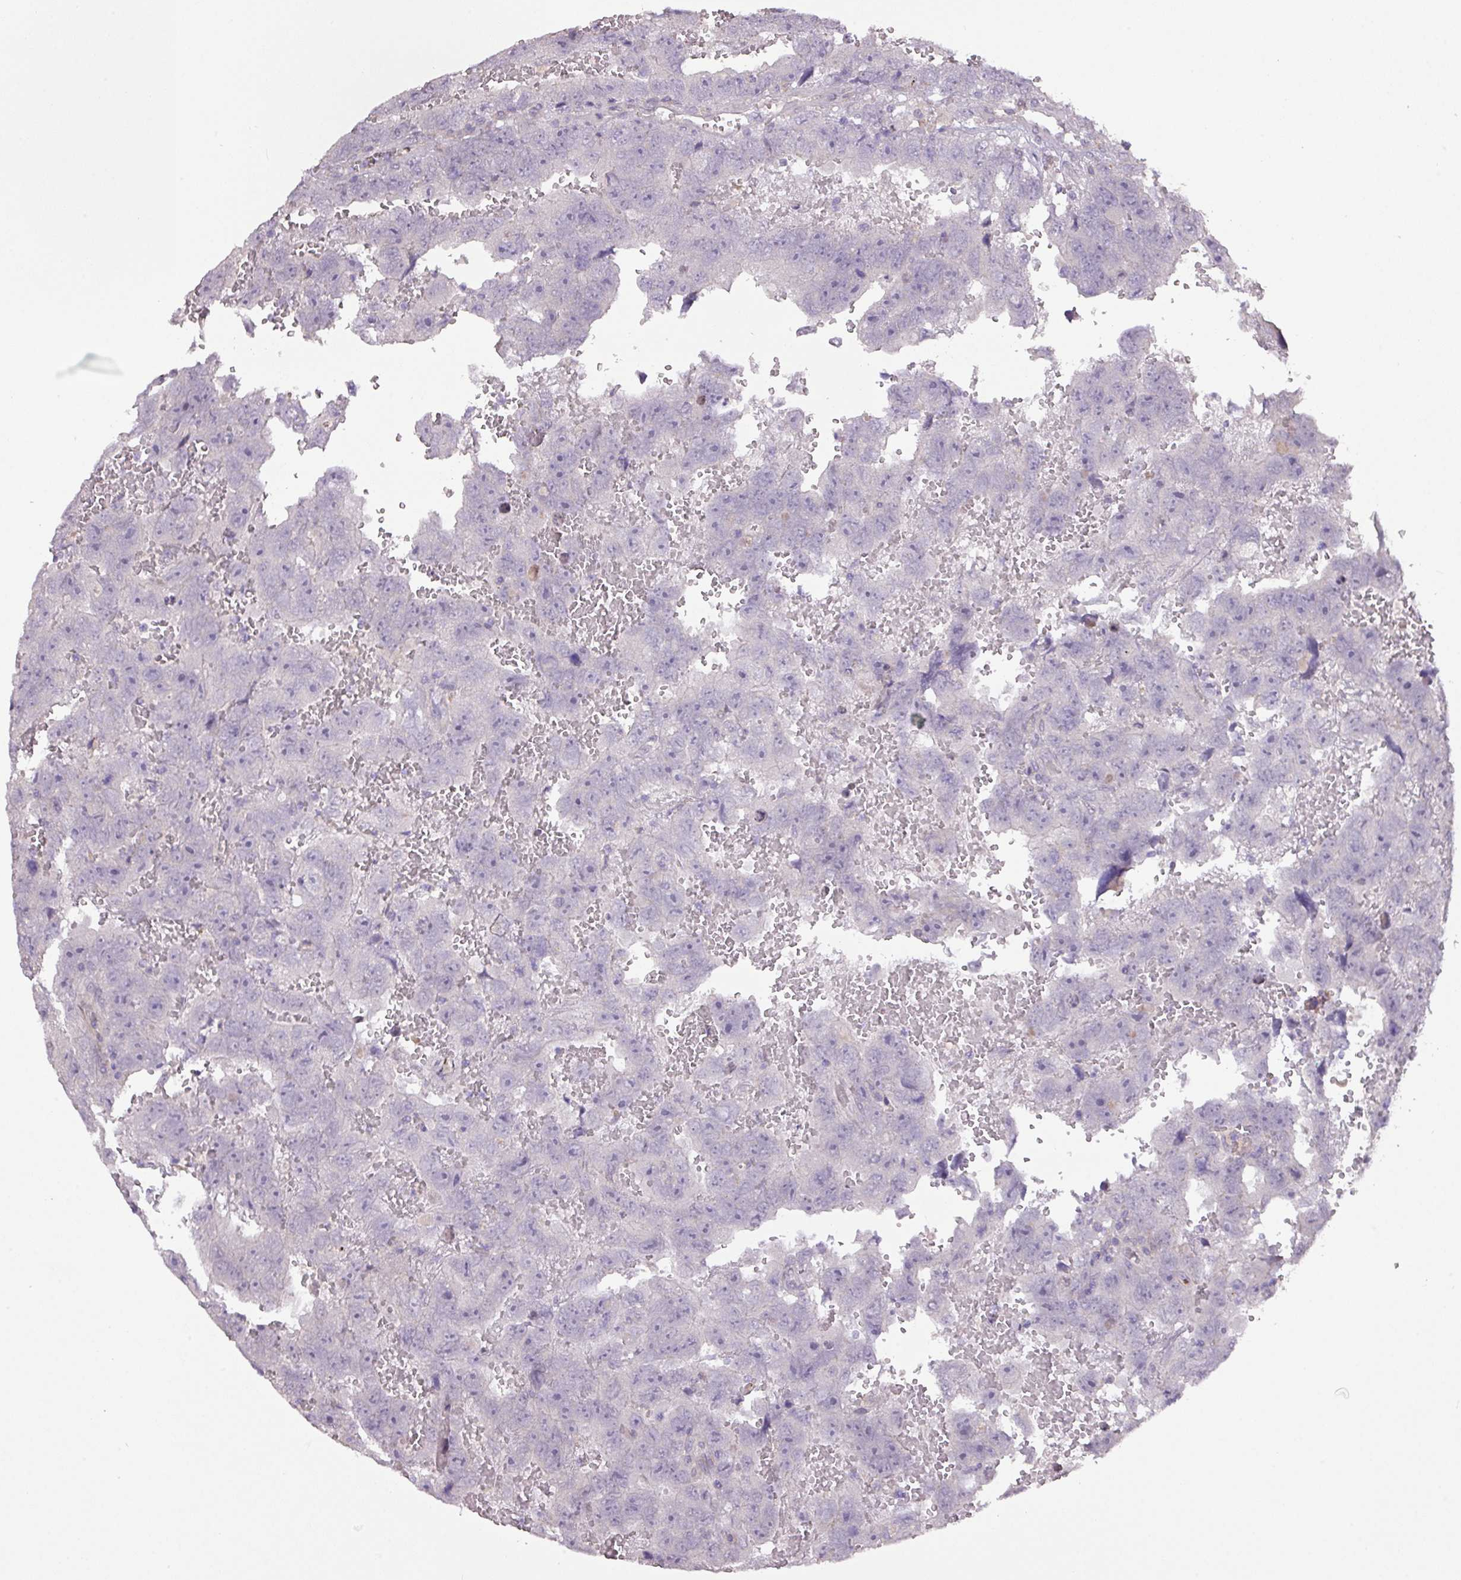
{"staining": {"intensity": "negative", "quantity": "none", "location": "none"}, "tissue": "testis cancer", "cell_type": "Tumor cells", "image_type": "cancer", "snomed": [{"axis": "morphology", "description": "Carcinoma, Embryonal, NOS"}, {"axis": "topography", "description": "Testis"}], "caption": "Testis cancer (embryonal carcinoma) was stained to show a protein in brown. There is no significant positivity in tumor cells. (Stains: DAB immunohistochemistry with hematoxylin counter stain, Microscopy: brightfield microscopy at high magnification).", "gene": "PRADC1", "patient": {"sex": "male", "age": 45}}